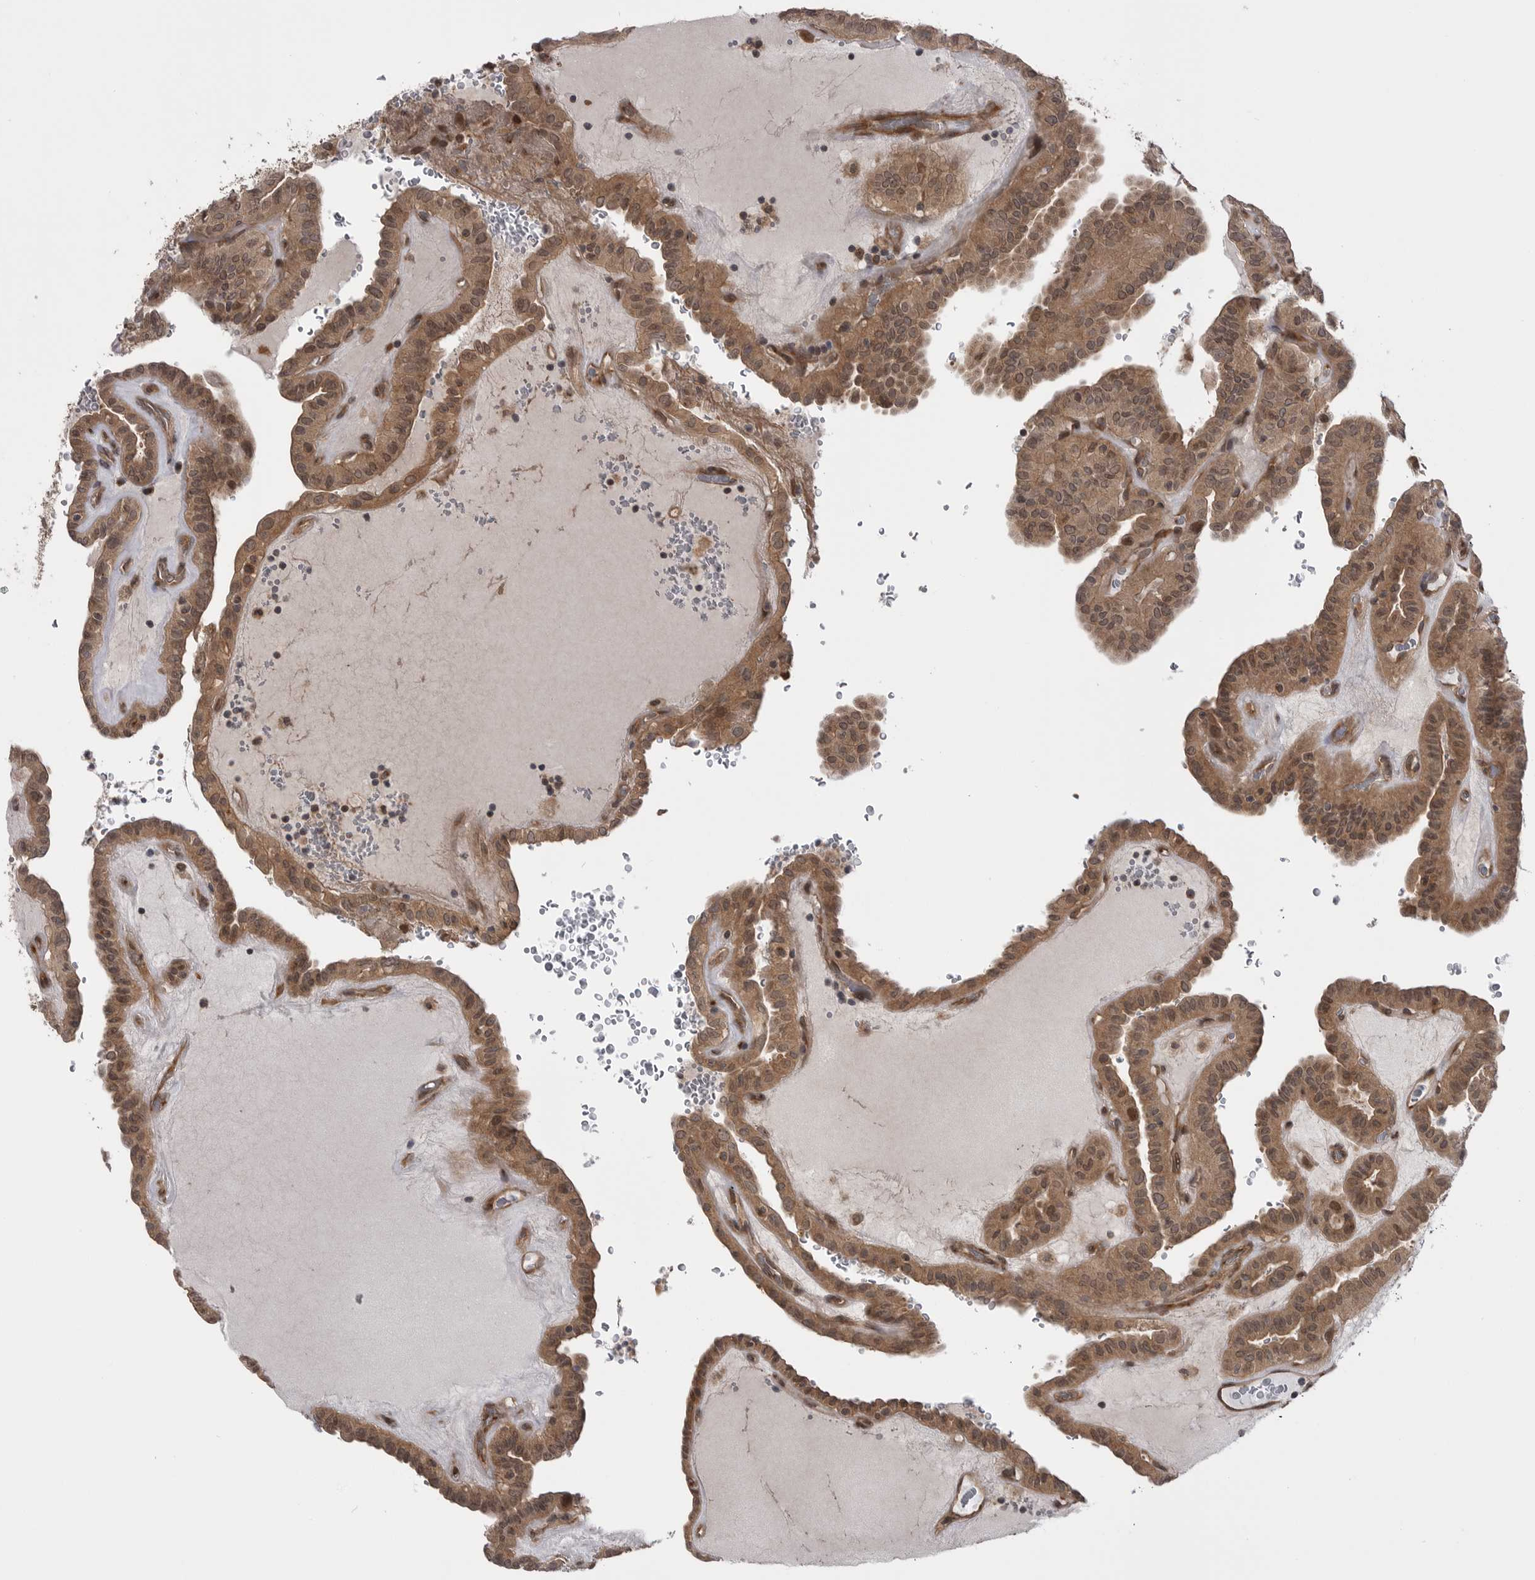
{"staining": {"intensity": "moderate", "quantity": ">75%", "location": "cytoplasmic/membranous,nuclear"}, "tissue": "thyroid cancer", "cell_type": "Tumor cells", "image_type": "cancer", "snomed": [{"axis": "morphology", "description": "Papillary adenocarcinoma, NOS"}, {"axis": "topography", "description": "Thyroid gland"}], "caption": "A photomicrograph of thyroid cancer stained for a protein displays moderate cytoplasmic/membranous and nuclear brown staining in tumor cells. Nuclei are stained in blue.", "gene": "PDCL", "patient": {"sex": "male", "age": 77}}